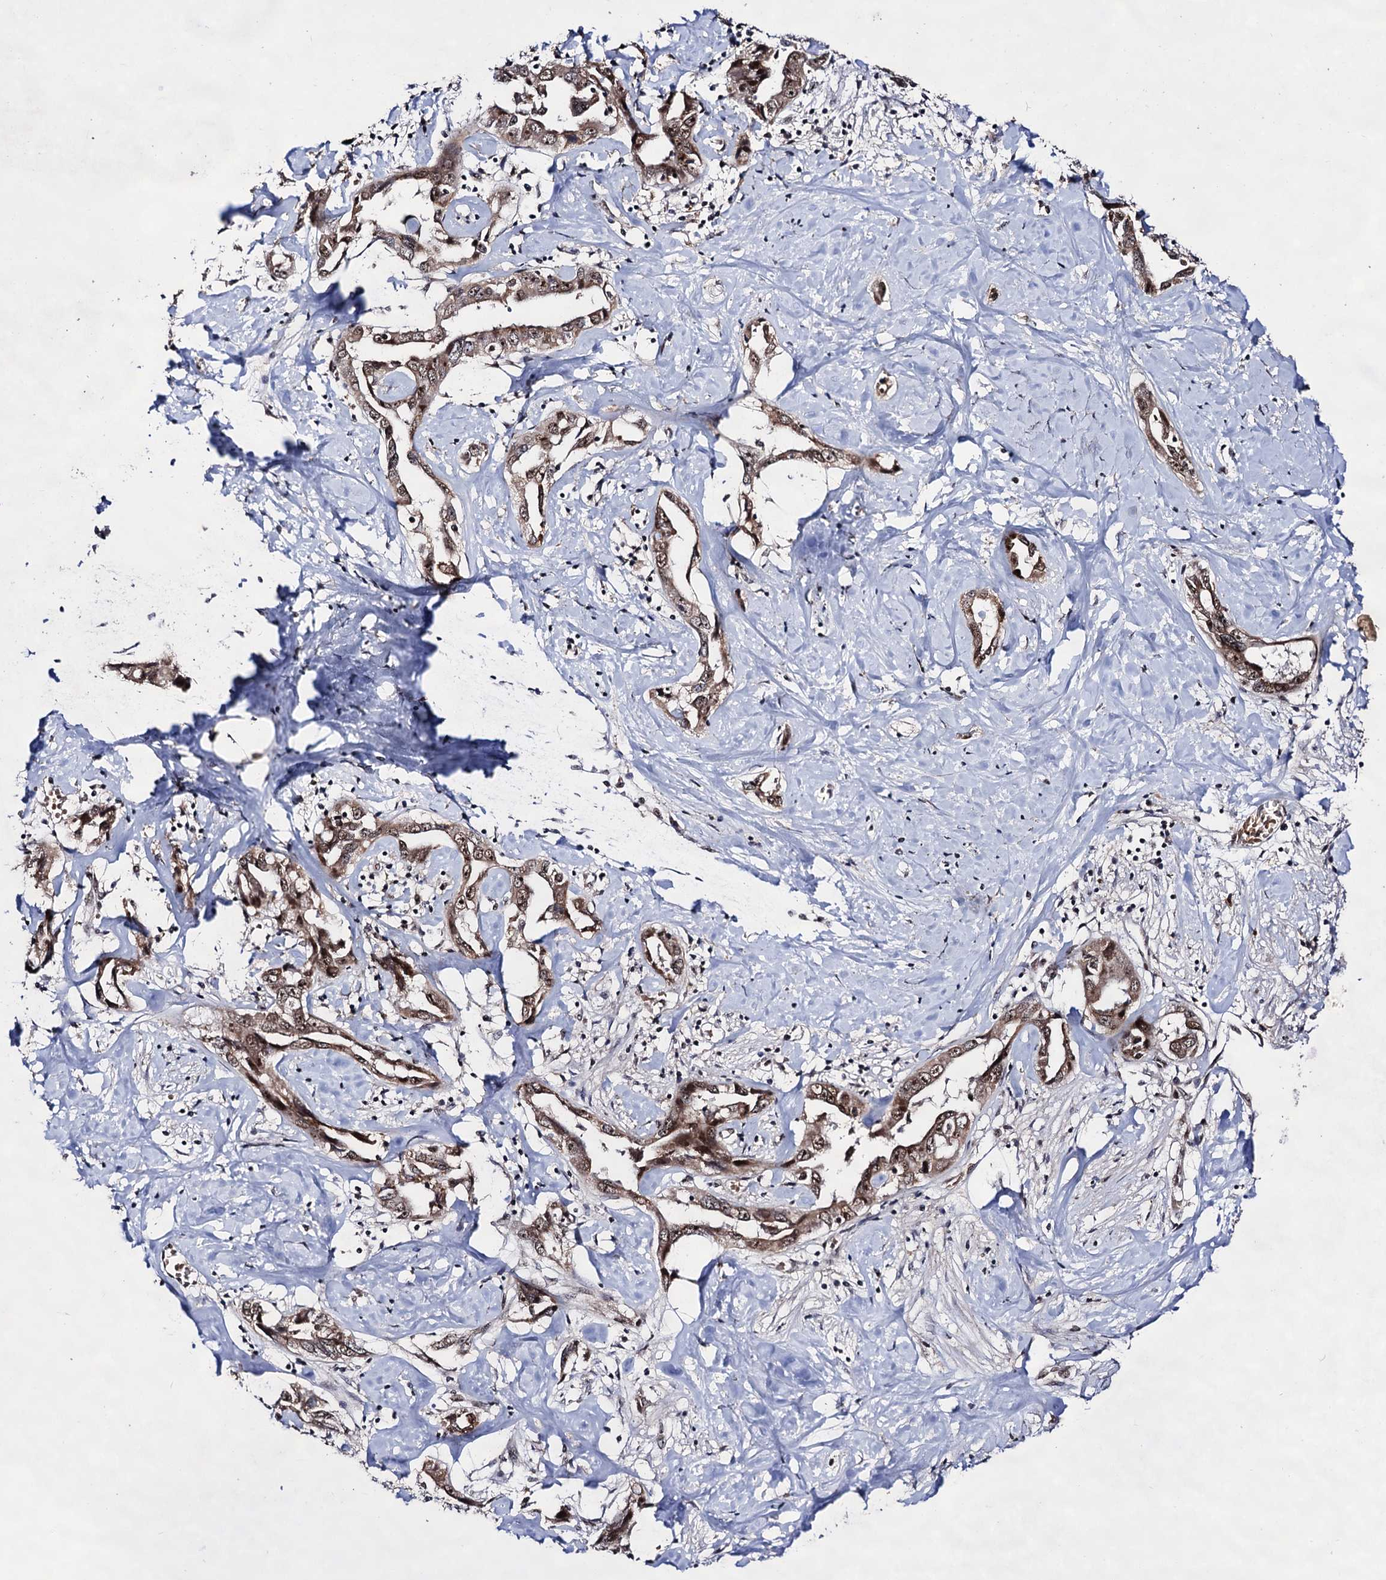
{"staining": {"intensity": "moderate", "quantity": ">75%", "location": "cytoplasmic/membranous,nuclear"}, "tissue": "liver cancer", "cell_type": "Tumor cells", "image_type": "cancer", "snomed": [{"axis": "morphology", "description": "Cholangiocarcinoma"}, {"axis": "topography", "description": "Liver"}], "caption": "Protein staining of cholangiocarcinoma (liver) tissue reveals moderate cytoplasmic/membranous and nuclear positivity in approximately >75% of tumor cells.", "gene": "EXOSC10", "patient": {"sex": "male", "age": 59}}